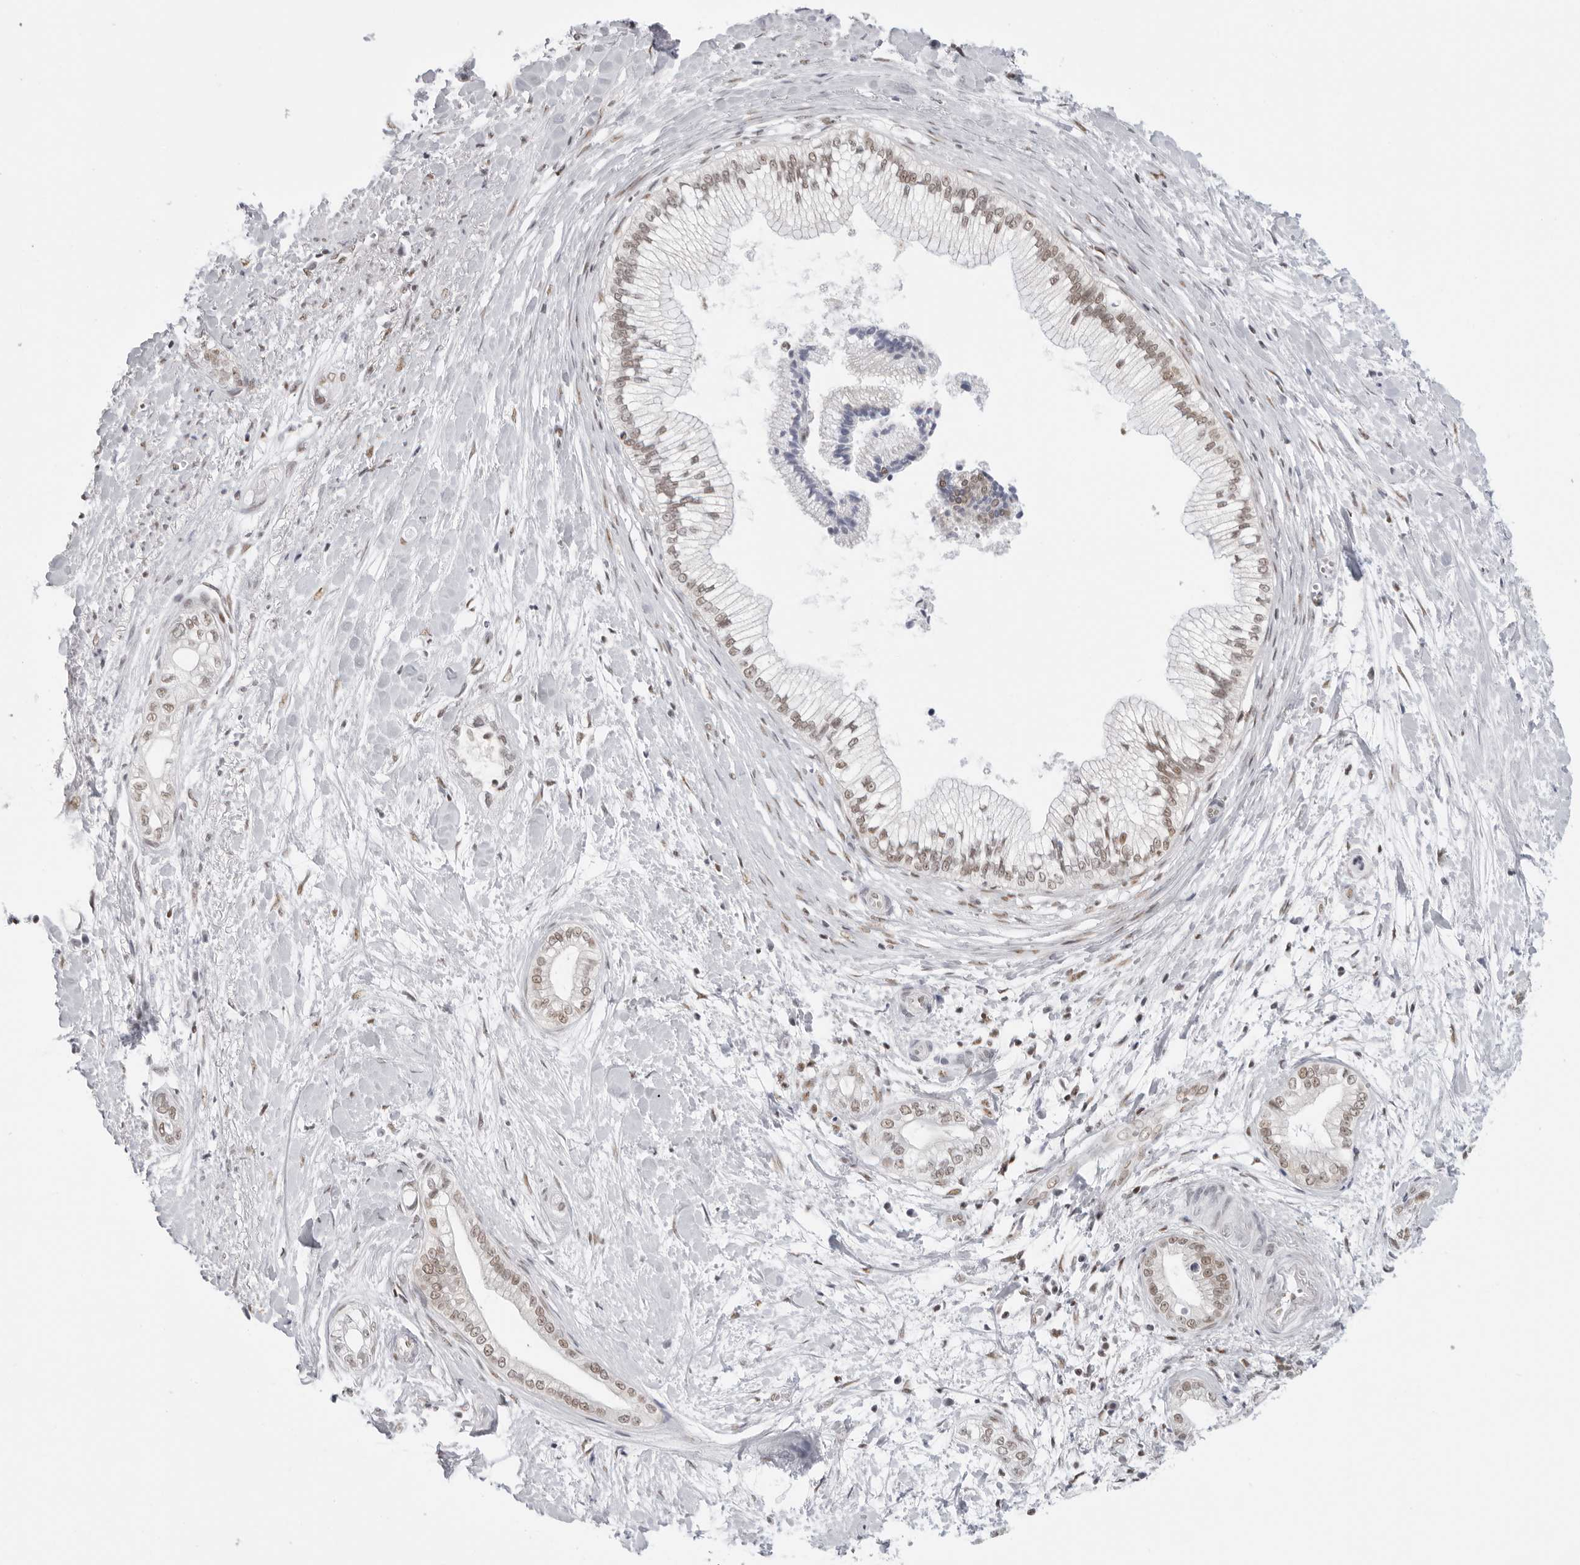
{"staining": {"intensity": "weak", "quantity": ">75%", "location": "nuclear"}, "tissue": "pancreatic cancer", "cell_type": "Tumor cells", "image_type": "cancer", "snomed": [{"axis": "morphology", "description": "Adenocarcinoma, NOS"}, {"axis": "topography", "description": "Pancreas"}], "caption": "Protein expression analysis of pancreatic cancer (adenocarcinoma) exhibits weak nuclear positivity in approximately >75% of tumor cells.", "gene": "RPA2", "patient": {"sex": "male", "age": 68}}